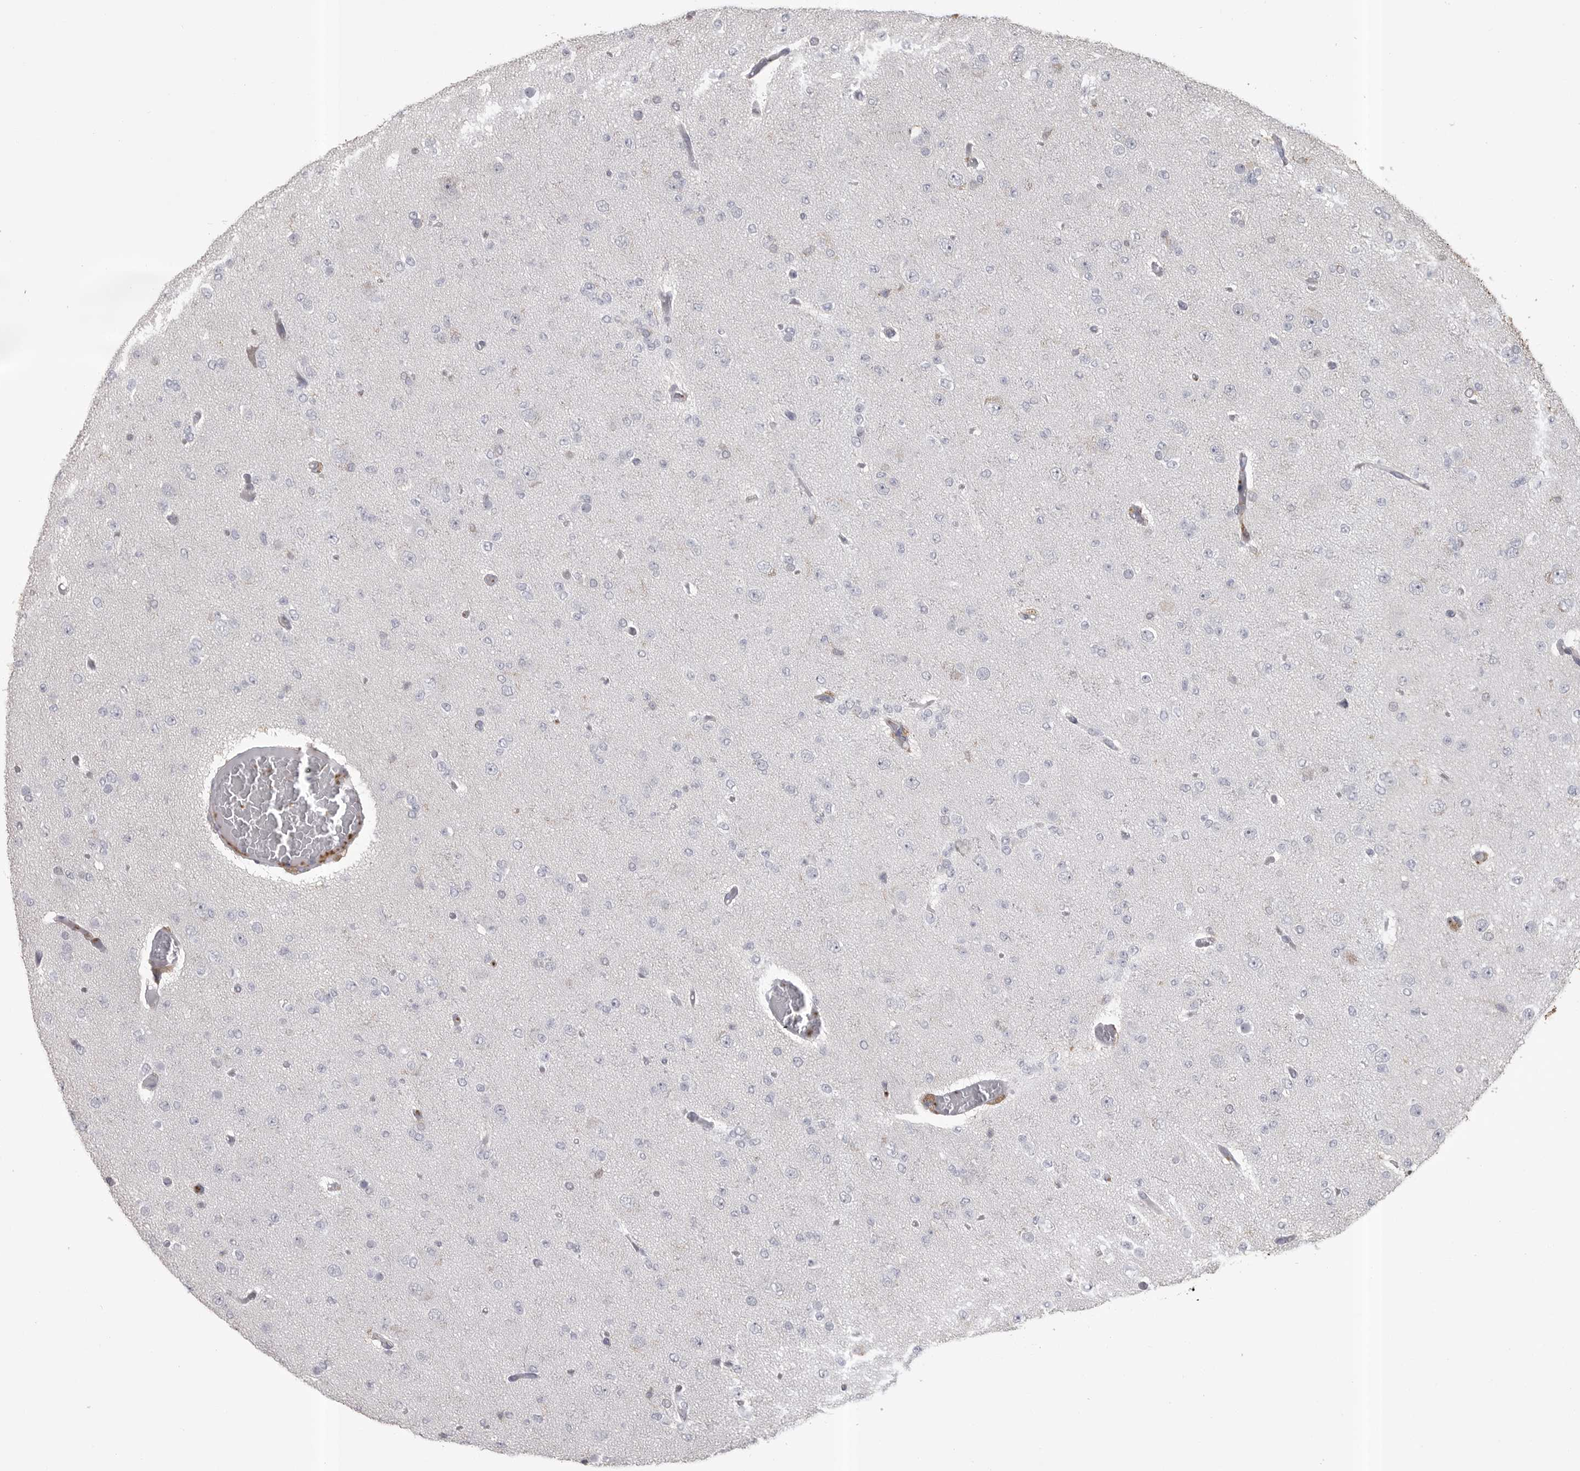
{"staining": {"intensity": "negative", "quantity": "none", "location": "none"}, "tissue": "glioma", "cell_type": "Tumor cells", "image_type": "cancer", "snomed": [{"axis": "morphology", "description": "Glioma, malignant, Low grade"}, {"axis": "topography", "description": "Brain"}], "caption": "IHC image of human malignant glioma (low-grade) stained for a protein (brown), which reveals no positivity in tumor cells.", "gene": "CMTM6", "patient": {"sex": "female", "age": 22}}